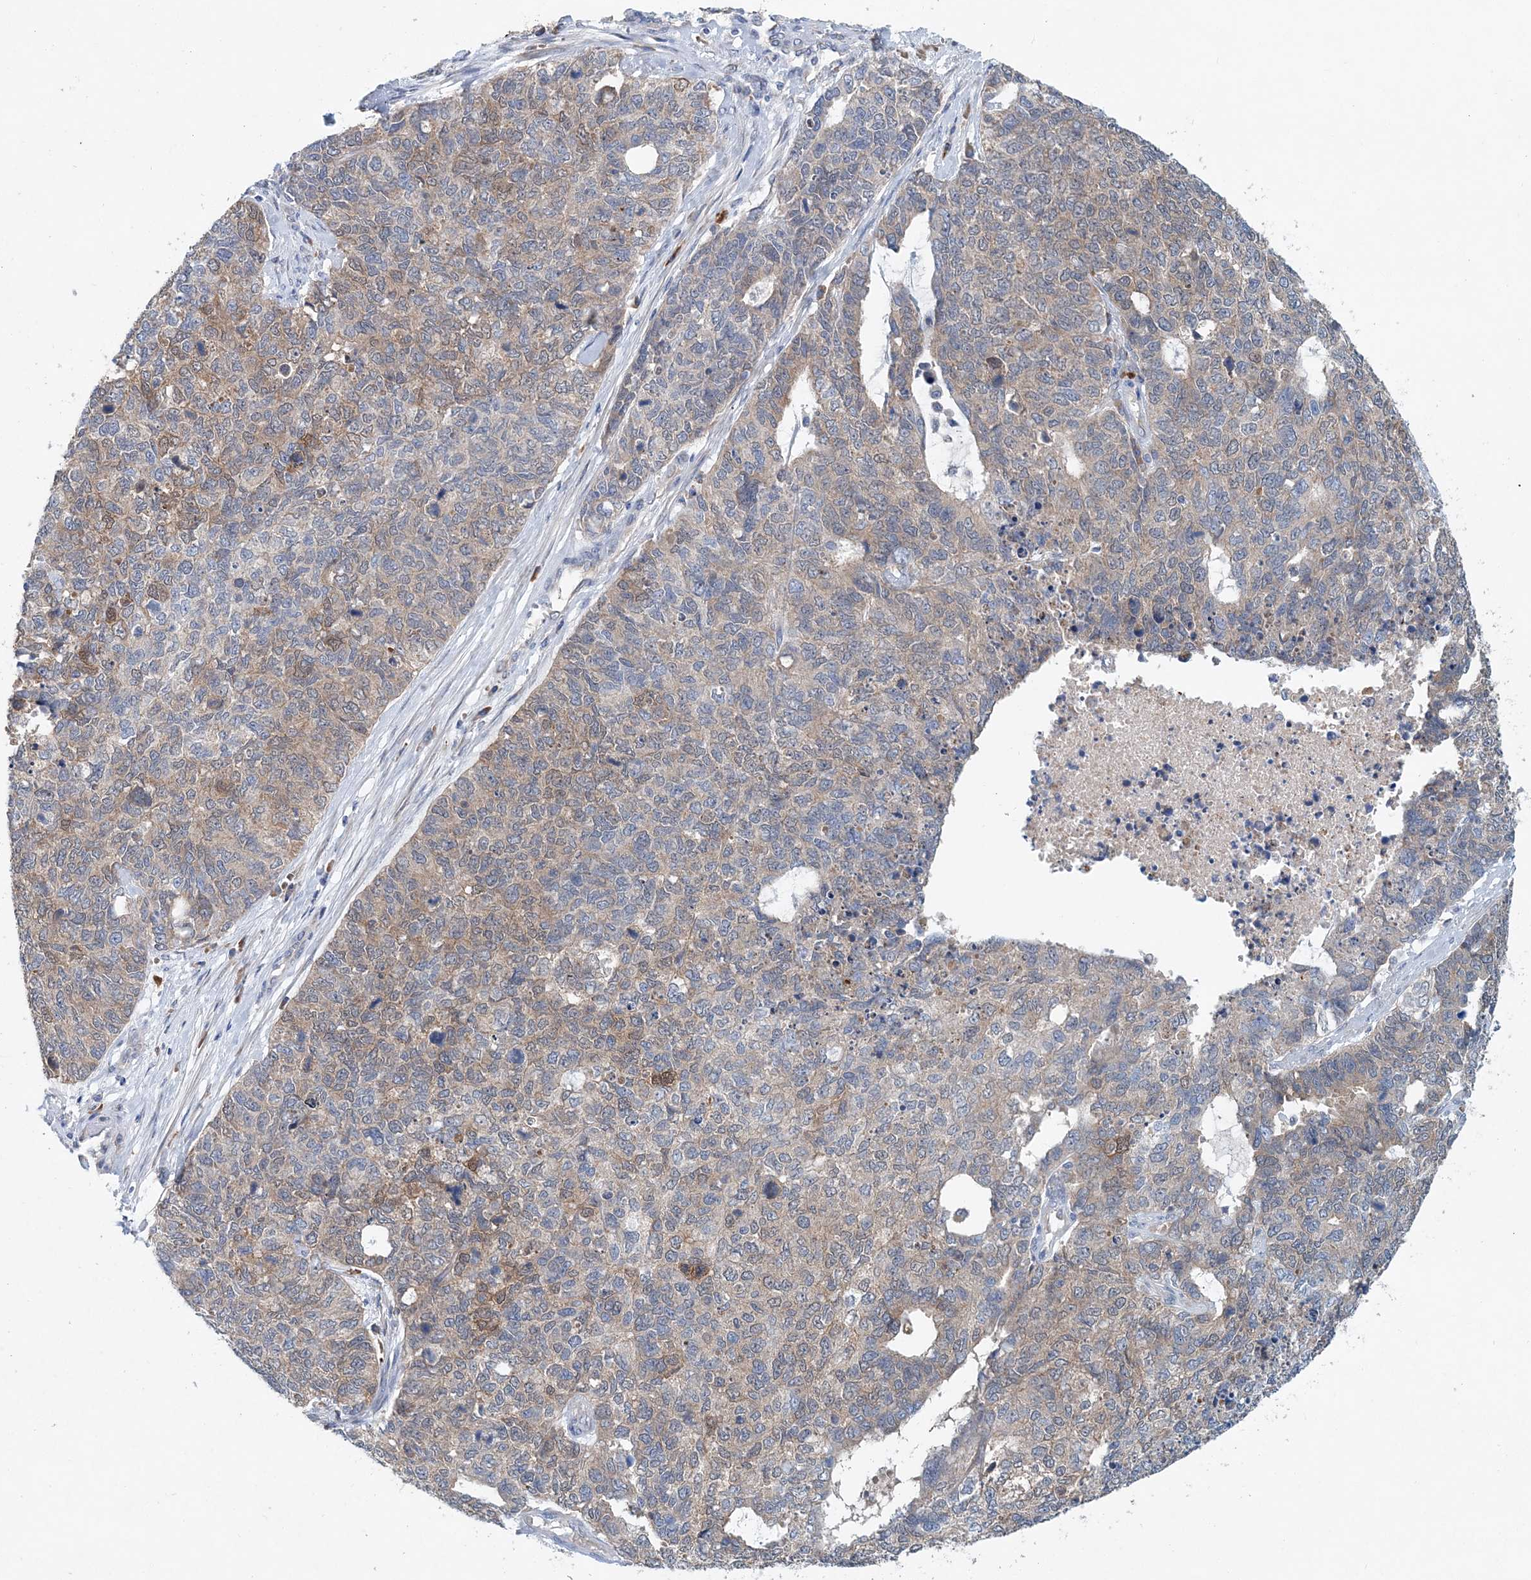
{"staining": {"intensity": "weak", "quantity": ">75%", "location": "cytoplasmic/membranous"}, "tissue": "cervical cancer", "cell_type": "Tumor cells", "image_type": "cancer", "snomed": [{"axis": "morphology", "description": "Squamous cell carcinoma, NOS"}, {"axis": "topography", "description": "Cervix"}], "caption": "Protein staining displays weak cytoplasmic/membranous expression in approximately >75% of tumor cells in squamous cell carcinoma (cervical).", "gene": "PFN2", "patient": {"sex": "female", "age": 63}}